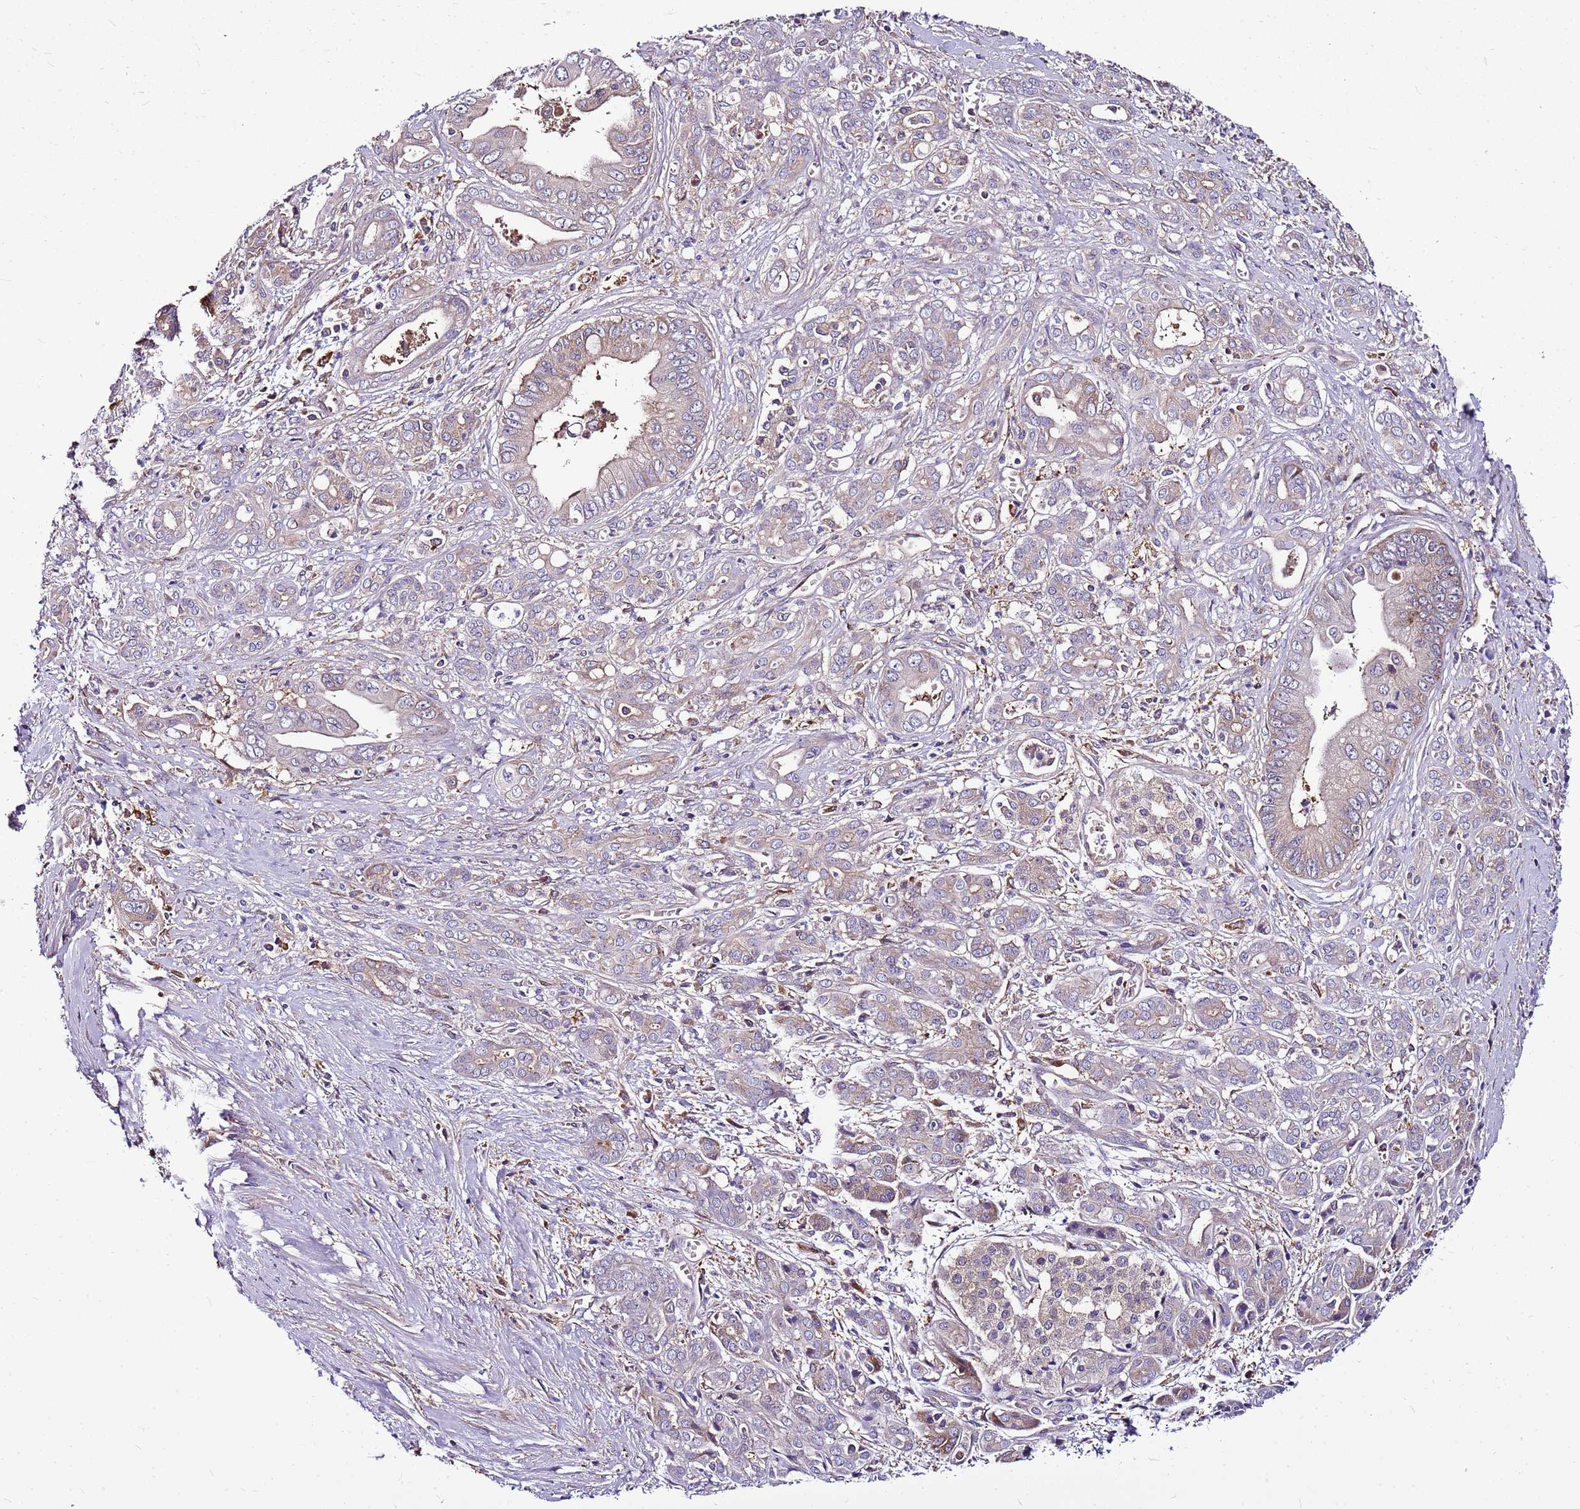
{"staining": {"intensity": "weak", "quantity": "<25%", "location": "cytoplasmic/membranous"}, "tissue": "pancreatic cancer", "cell_type": "Tumor cells", "image_type": "cancer", "snomed": [{"axis": "morphology", "description": "Adenocarcinoma, NOS"}, {"axis": "topography", "description": "Pancreas"}], "caption": "Micrograph shows no significant protein staining in tumor cells of adenocarcinoma (pancreatic).", "gene": "ATXN2L", "patient": {"sex": "male", "age": 59}}